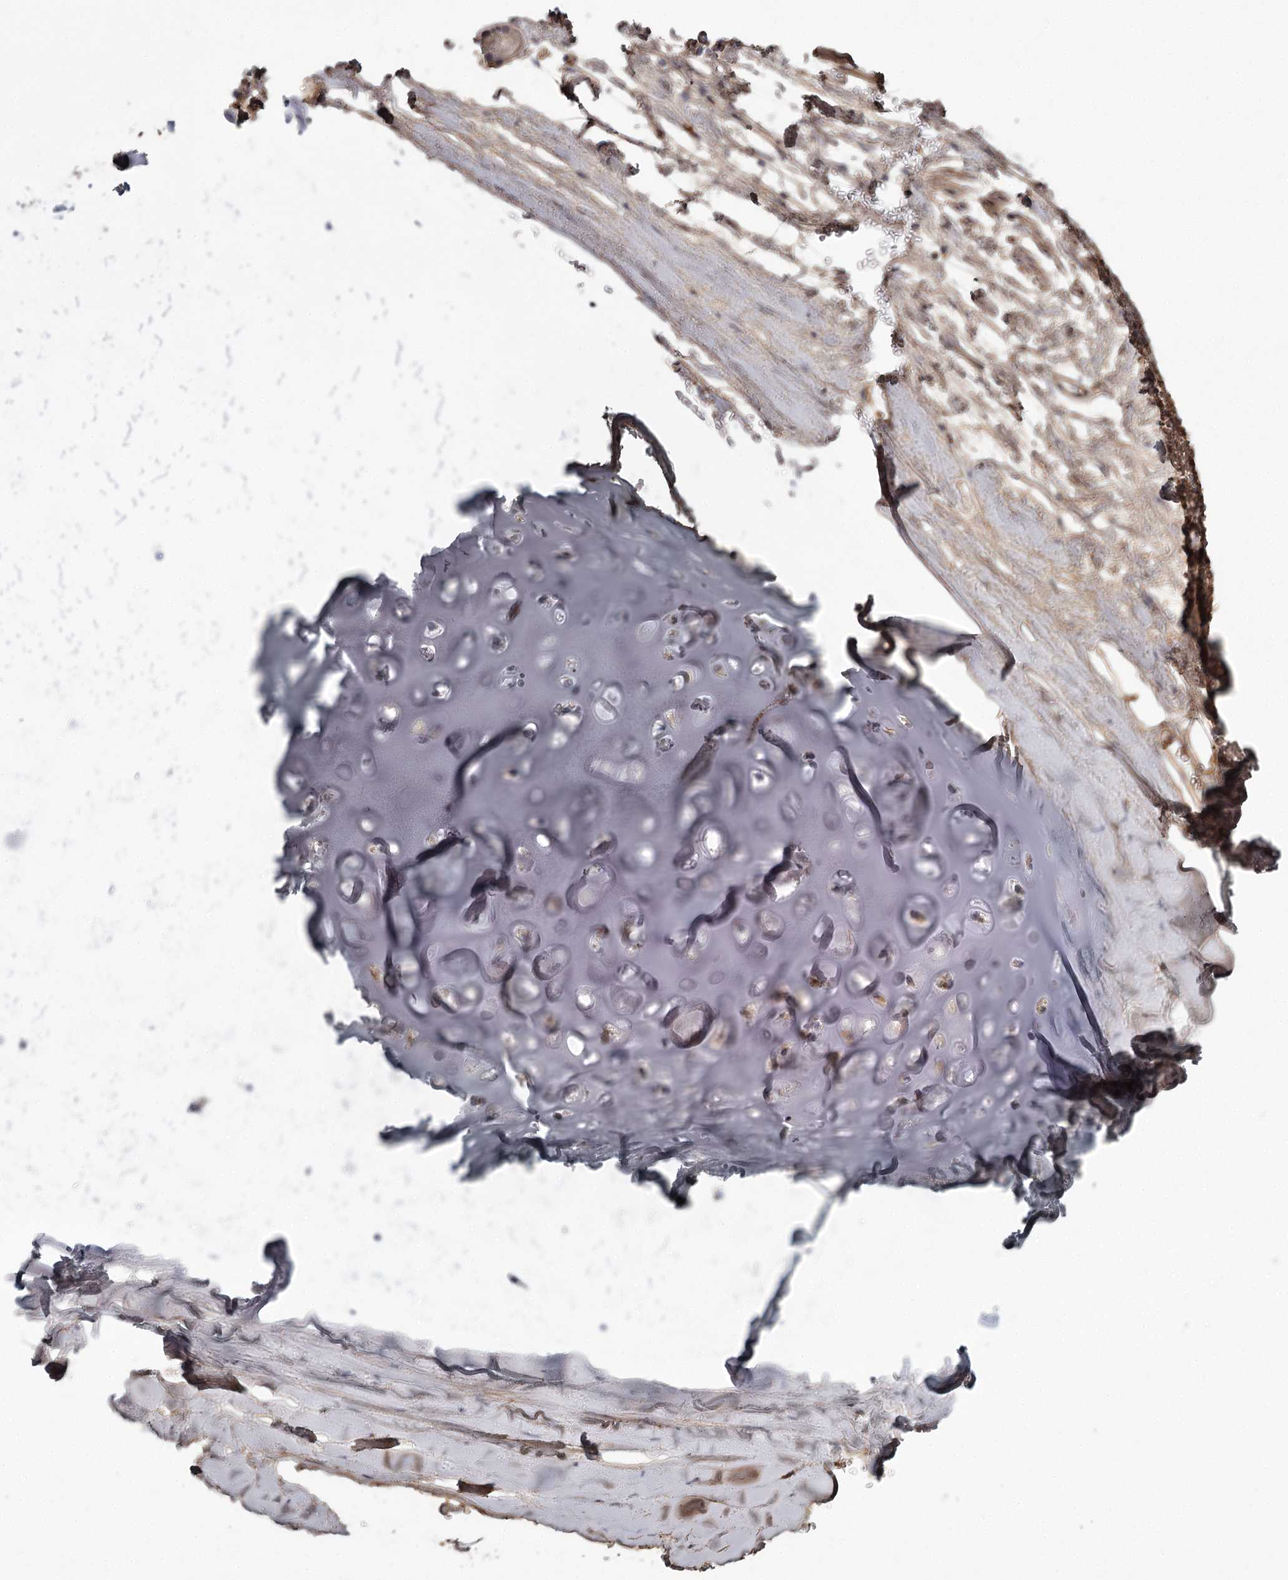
{"staining": {"intensity": "moderate", "quantity": "25%-75%", "location": "cytoplasmic/membranous"}, "tissue": "adipose tissue", "cell_type": "Adipocytes", "image_type": "normal", "snomed": [{"axis": "morphology", "description": "Normal tissue, NOS"}, {"axis": "topography", "description": "Lymph node"}, {"axis": "topography", "description": "Bronchus"}], "caption": "Immunohistochemistry (IHC) of normal adipose tissue demonstrates medium levels of moderate cytoplasmic/membranous staining in approximately 25%-75% of adipocytes.", "gene": "DHRS9", "patient": {"sex": "male", "age": 63}}